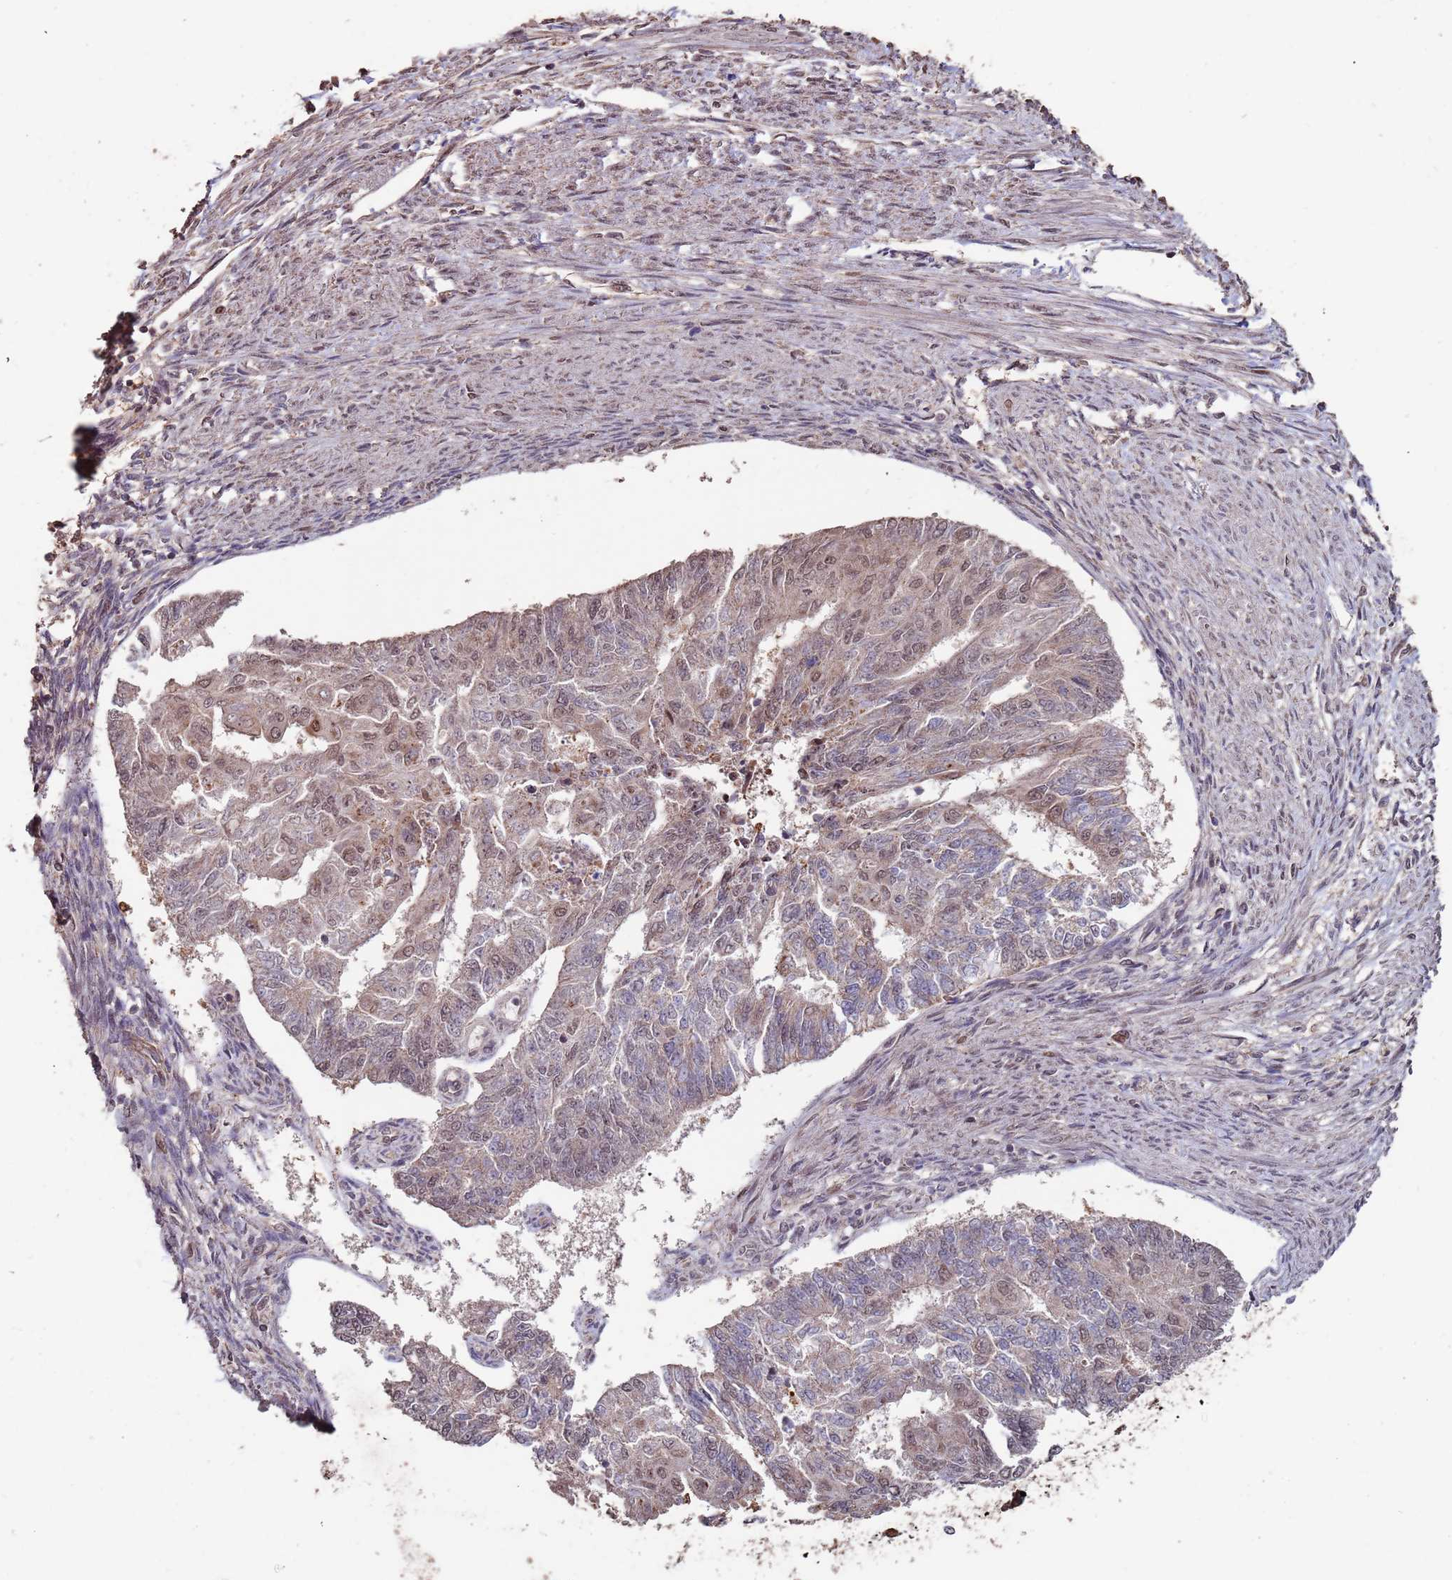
{"staining": {"intensity": "weak", "quantity": "<25%", "location": "nuclear"}, "tissue": "endometrial cancer", "cell_type": "Tumor cells", "image_type": "cancer", "snomed": [{"axis": "morphology", "description": "Adenocarcinoma, NOS"}, {"axis": "topography", "description": "Endometrium"}], "caption": "Tumor cells are negative for protein expression in human endometrial adenocarcinoma.", "gene": "PRR7", "patient": {"sex": "female", "age": 32}}